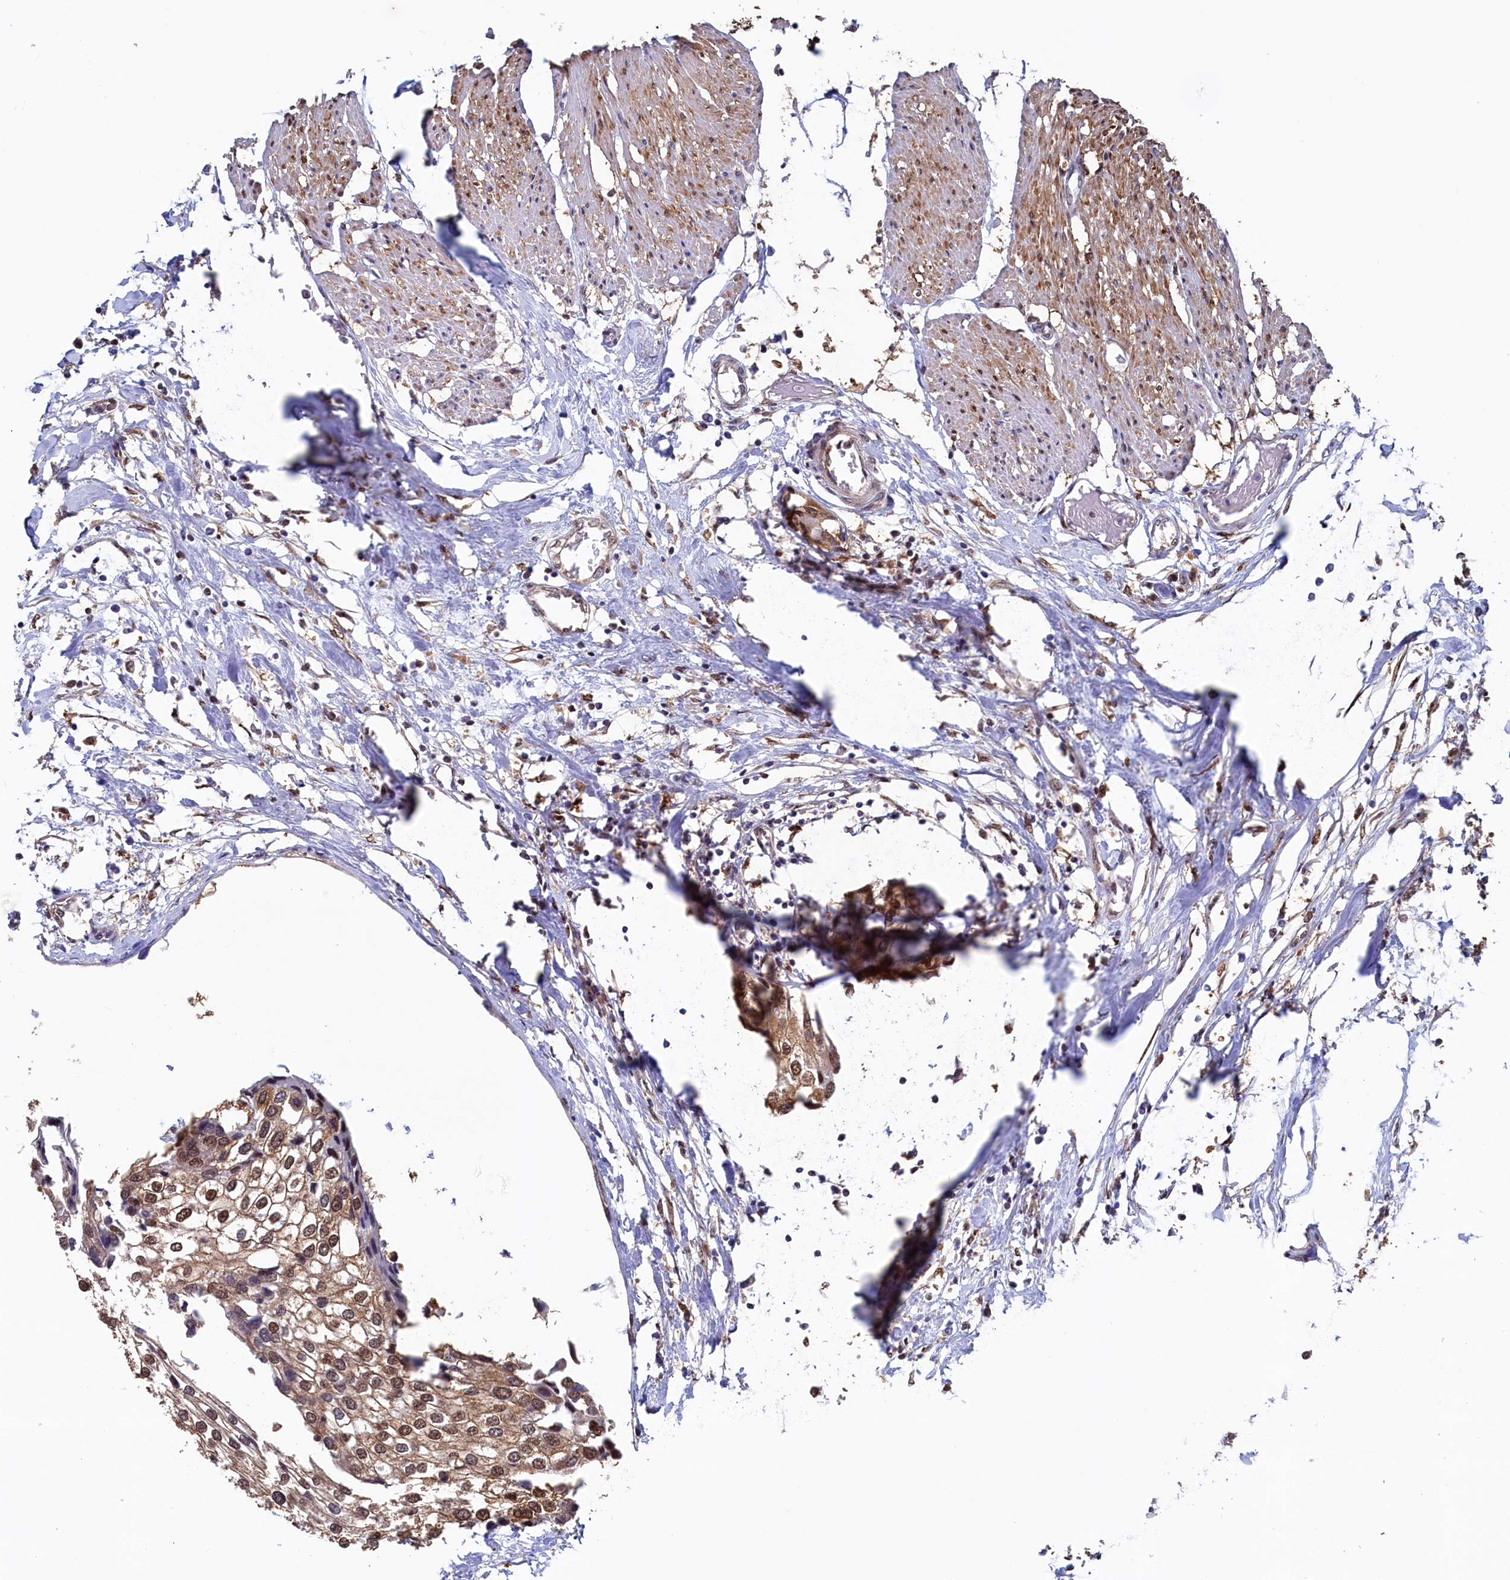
{"staining": {"intensity": "moderate", "quantity": ">75%", "location": "cytoplasmic/membranous,nuclear"}, "tissue": "urothelial cancer", "cell_type": "Tumor cells", "image_type": "cancer", "snomed": [{"axis": "morphology", "description": "Urothelial carcinoma, High grade"}, {"axis": "topography", "description": "Urinary bladder"}], "caption": "Moderate cytoplasmic/membranous and nuclear positivity is appreciated in about >75% of tumor cells in urothelial cancer.", "gene": "AHCY", "patient": {"sex": "male", "age": 64}}